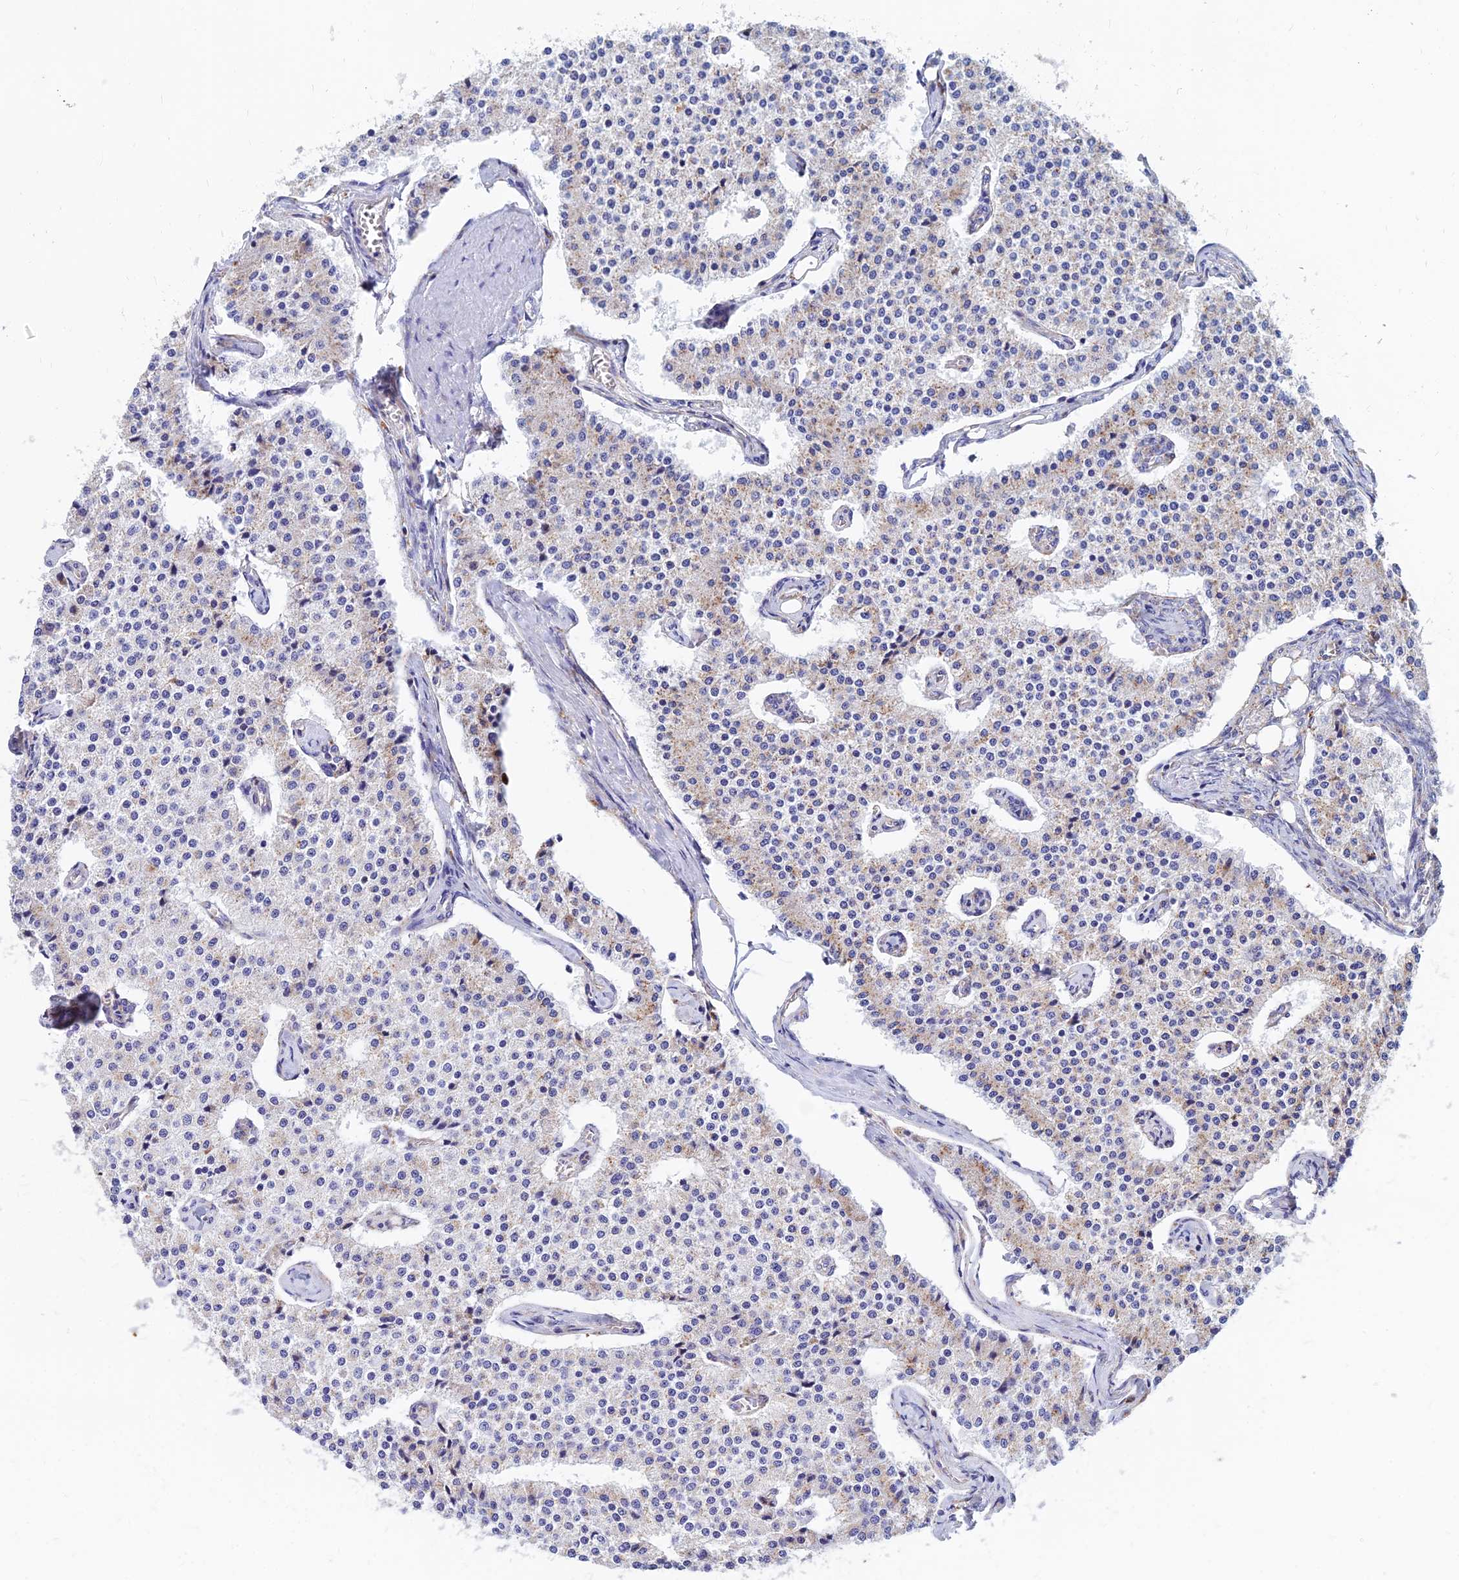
{"staining": {"intensity": "negative", "quantity": "none", "location": "none"}, "tissue": "carcinoid", "cell_type": "Tumor cells", "image_type": "cancer", "snomed": [{"axis": "morphology", "description": "Carcinoid, malignant, NOS"}, {"axis": "topography", "description": "Colon"}], "caption": "IHC micrograph of neoplastic tissue: human carcinoid stained with DAB (3,3'-diaminobenzidine) demonstrates no significant protein staining in tumor cells.", "gene": "SPNS1", "patient": {"sex": "female", "age": 52}}